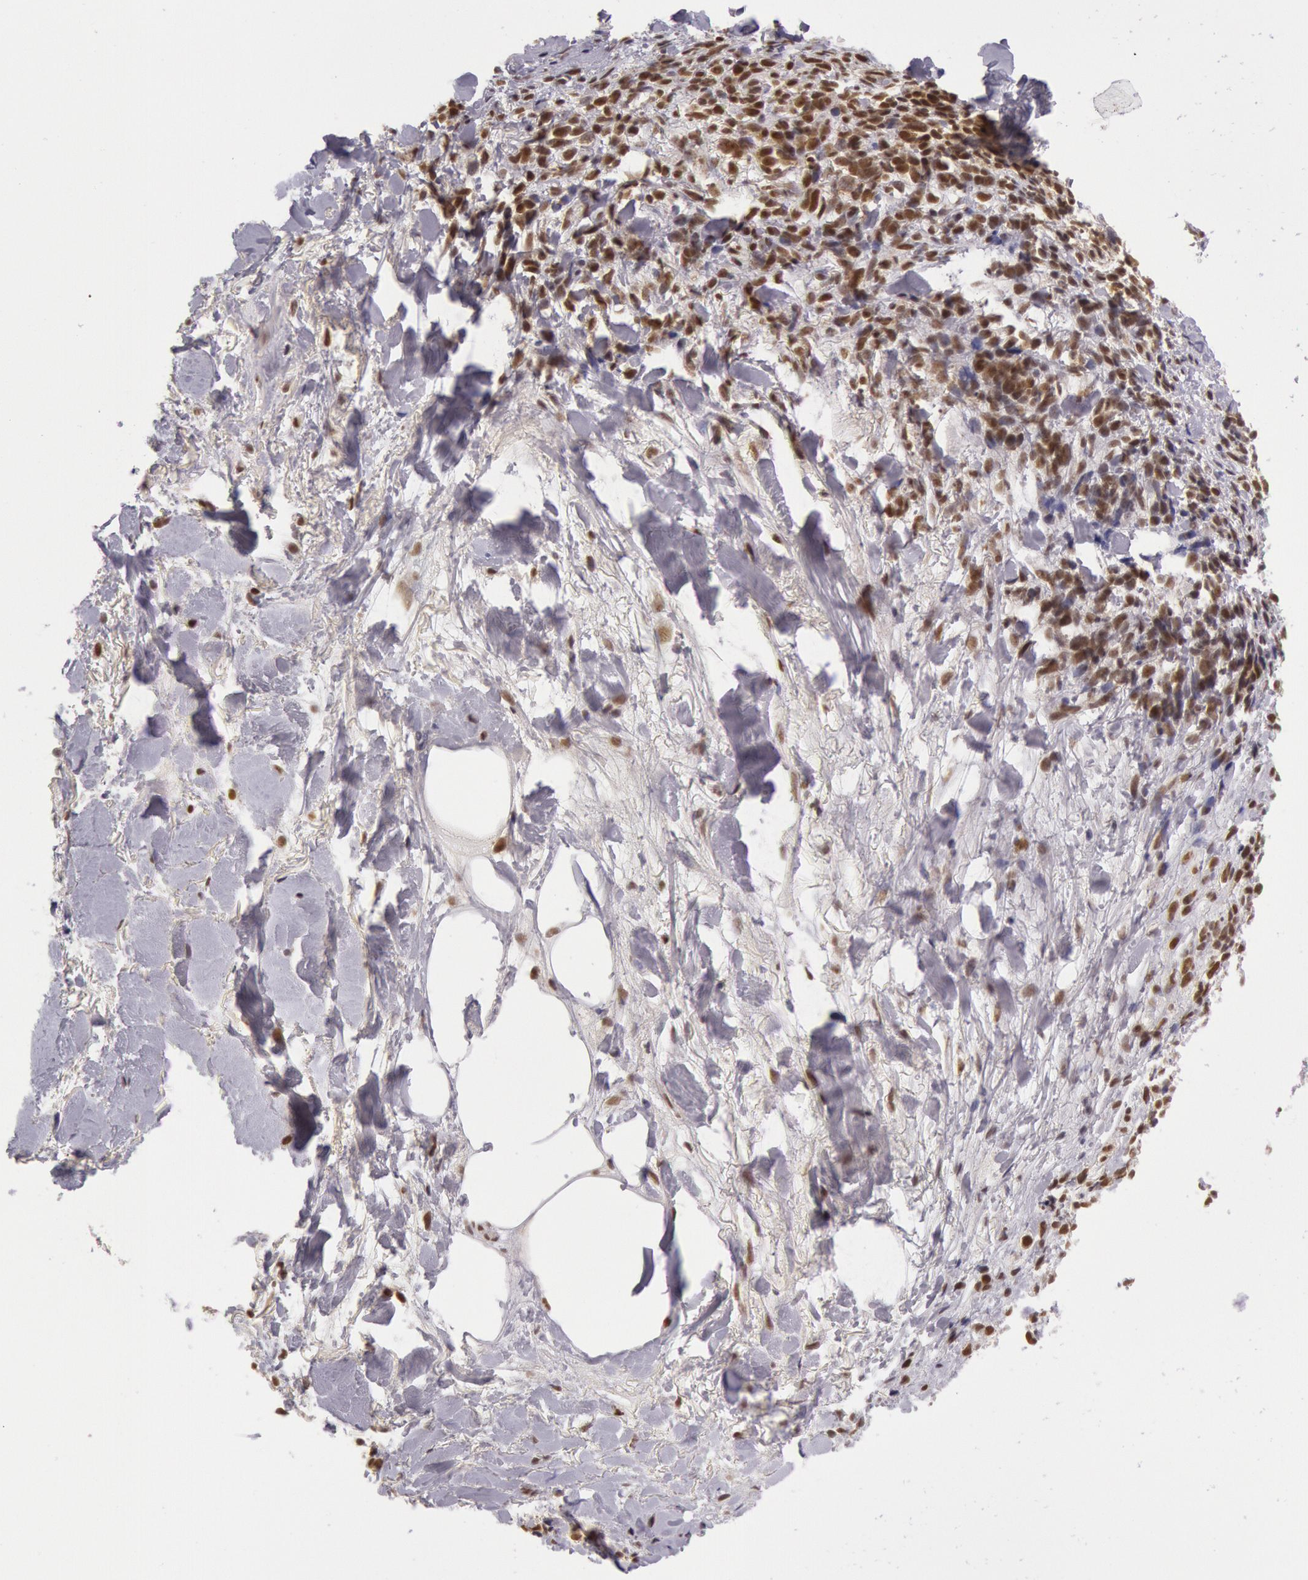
{"staining": {"intensity": "strong", "quantity": ">75%", "location": "nuclear"}, "tissue": "melanoma", "cell_type": "Tumor cells", "image_type": "cancer", "snomed": [{"axis": "morphology", "description": "Malignant melanoma, NOS"}, {"axis": "topography", "description": "Skin"}], "caption": "Protein analysis of malignant melanoma tissue shows strong nuclear expression in approximately >75% of tumor cells. (IHC, brightfield microscopy, high magnification).", "gene": "ESS2", "patient": {"sex": "female", "age": 85}}